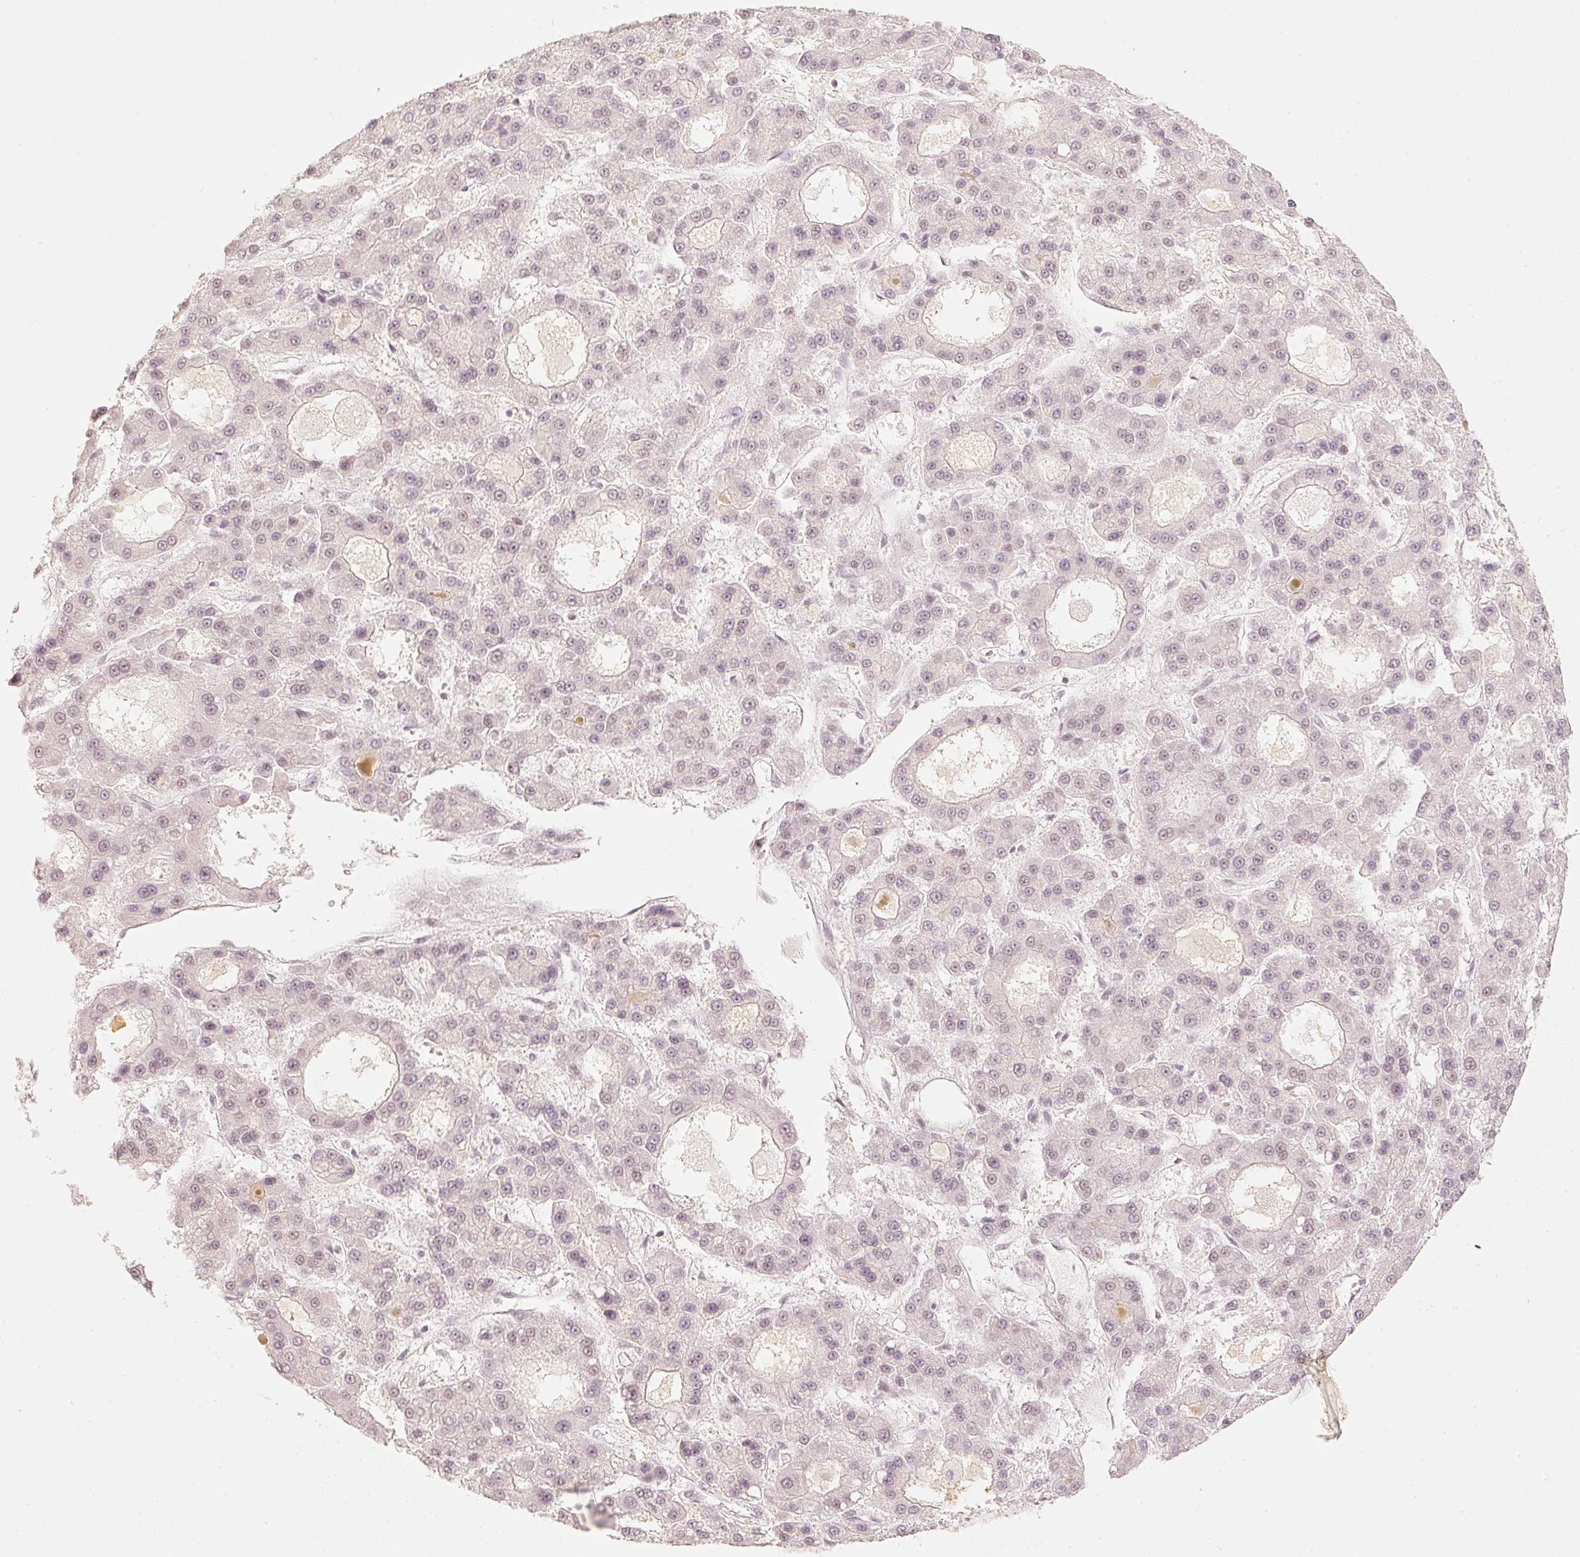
{"staining": {"intensity": "negative", "quantity": "none", "location": "none"}, "tissue": "liver cancer", "cell_type": "Tumor cells", "image_type": "cancer", "snomed": [{"axis": "morphology", "description": "Carcinoma, Hepatocellular, NOS"}, {"axis": "topography", "description": "Liver"}], "caption": "Immunohistochemistry (IHC) image of human liver hepatocellular carcinoma stained for a protein (brown), which shows no expression in tumor cells. The staining is performed using DAB (3,3'-diaminobenzidine) brown chromogen with nuclei counter-stained in using hematoxylin.", "gene": "PPP1R10", "patient": {"sex": "male", "age": 70}}